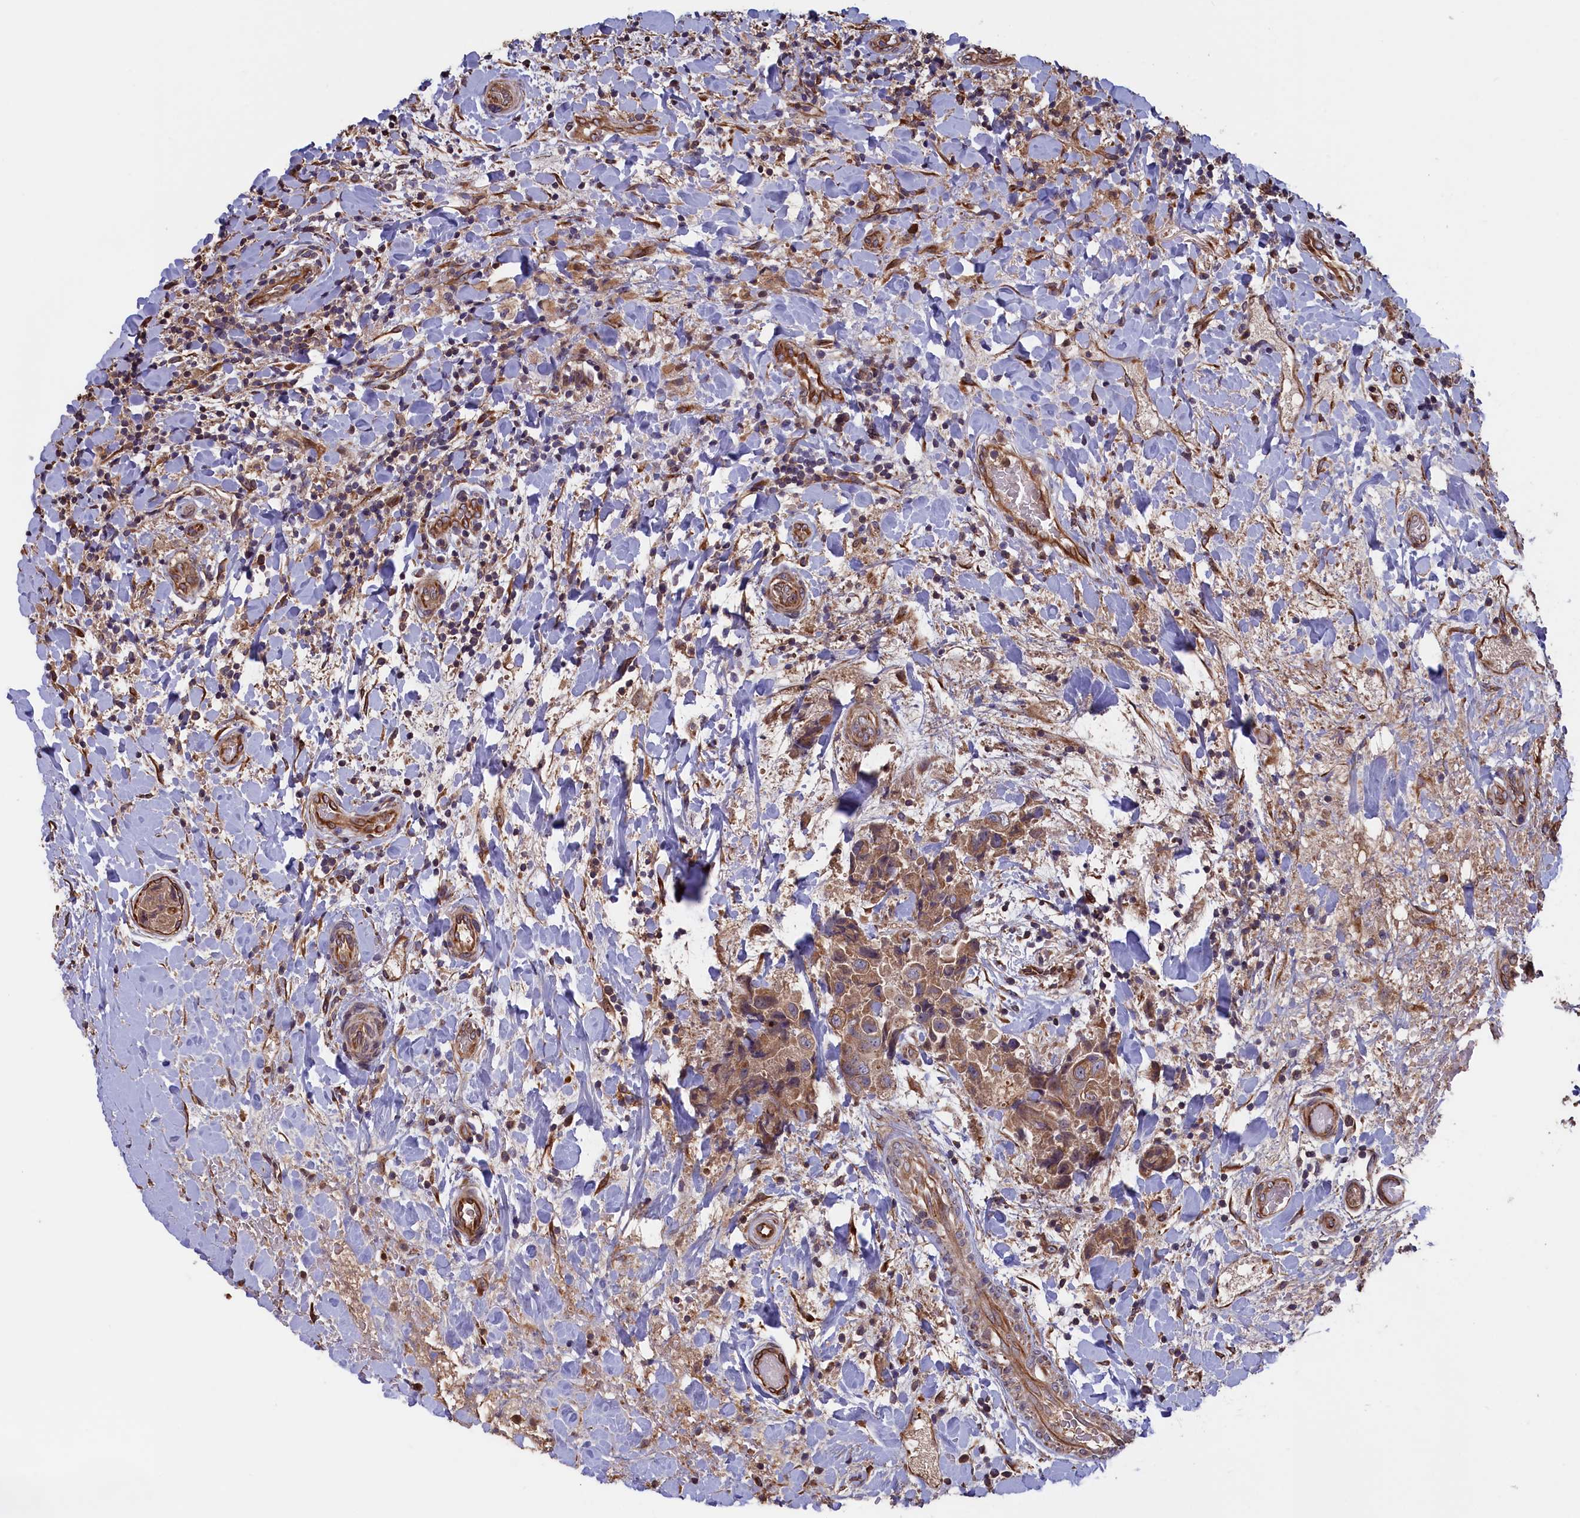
{"staining": {"intensity": "weak", "quantity": ">75%", "location": "cytoplasmic/membranous"}, "tissue": "breast cancer", "cell_type": "Tumor cells", "image_type": "cancer", "snomed": [{"axis": "morphology", "description": "Normal tissue, NOS"}, {"axis": "morphology", "description": "Duct carcinoma"}, {"axis": "topography", "description": "Breast"}], "caption": "This histopathology image demonstrates immunohistochemistry staining of breast infiltrating ductal carcinoma, with low weak cytoplasmic/membranous expression in approximately >75% of tumor cells.", "gene": "GREB1L", "patient": {"sex": "female", "age": 62}}